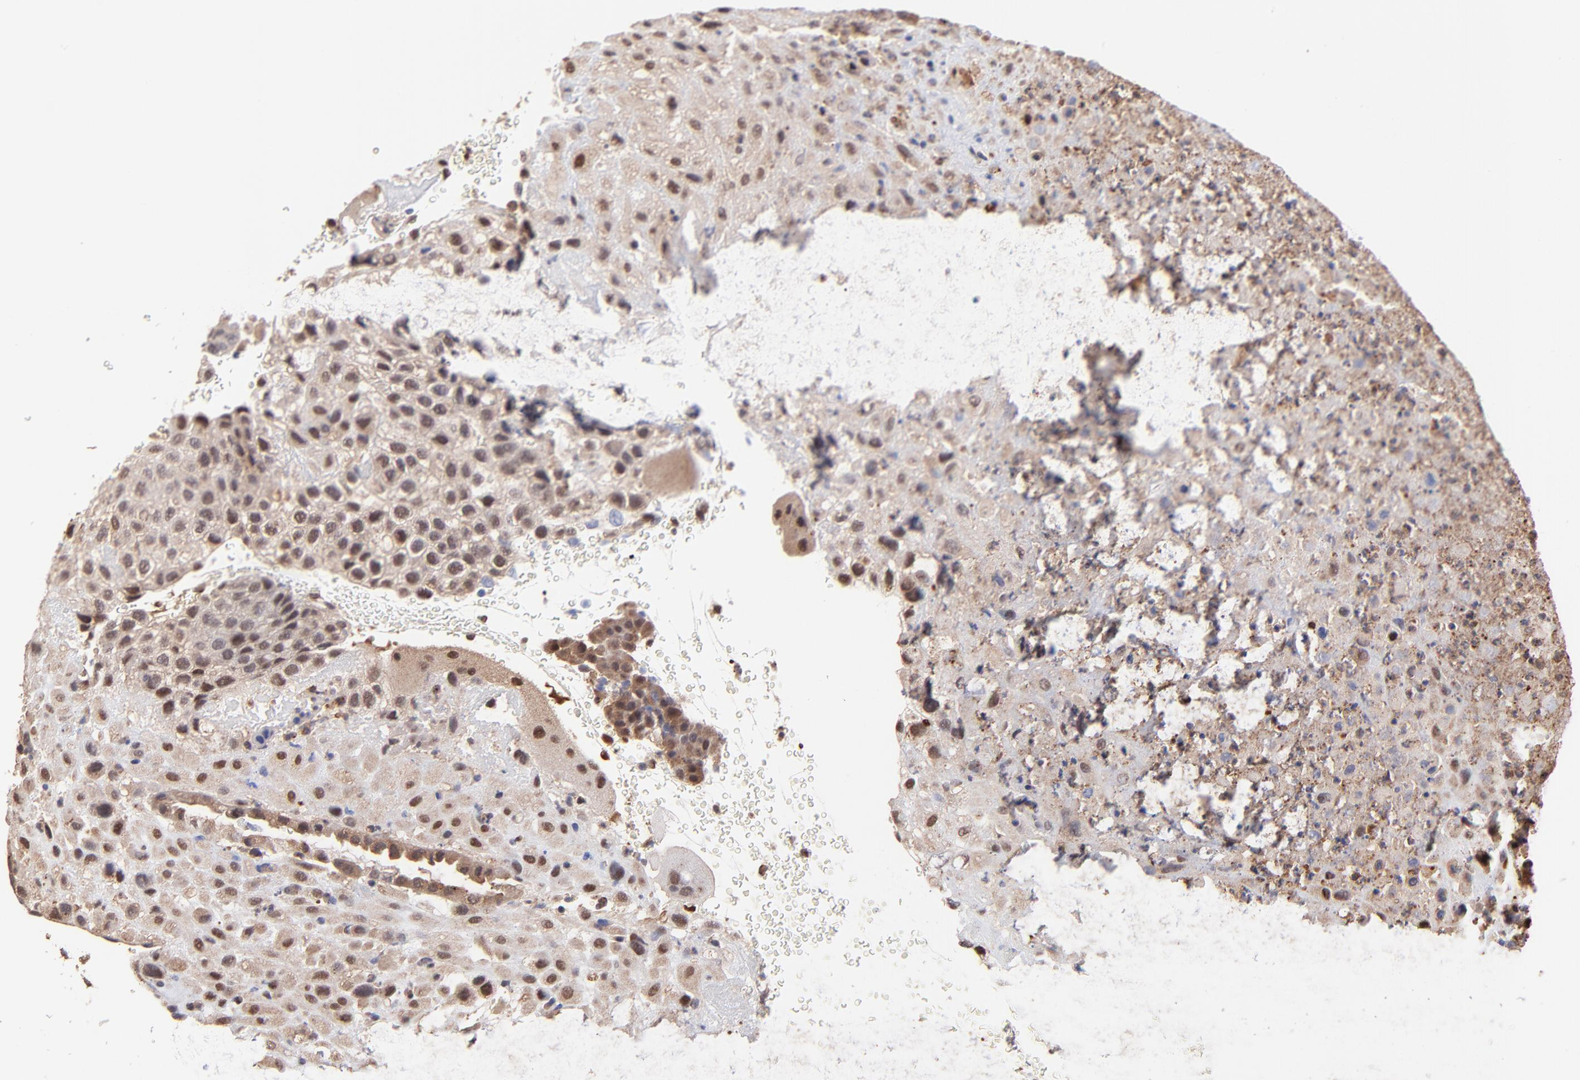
{"staining": {"intensity": "moderate", "quantity": ">75%", "location": "cytoplasmic/membranous,nuclear"}, "tissue": "placenta", "cell_type": "Decidual cells", "image_type": "normal", "snomed": [{"axis": "morphology", "description": "Normal tissue, NOS"}, {"axis": "topography", "description": "Placenta"}], "caption": "IHC (DAB (3,3'-diaminobenzidine)) staining of unremarkable placenta reveals moderate cytoplasmic/membranous,nuclear protein staining in about >75% of decidual cells. (DAB (3,3'-diaminobenzidine) = brown stain, brightfield microscopy at high magnification).", "gene": "PSMA6", "patient": {"sex": "female", "age": 19}}